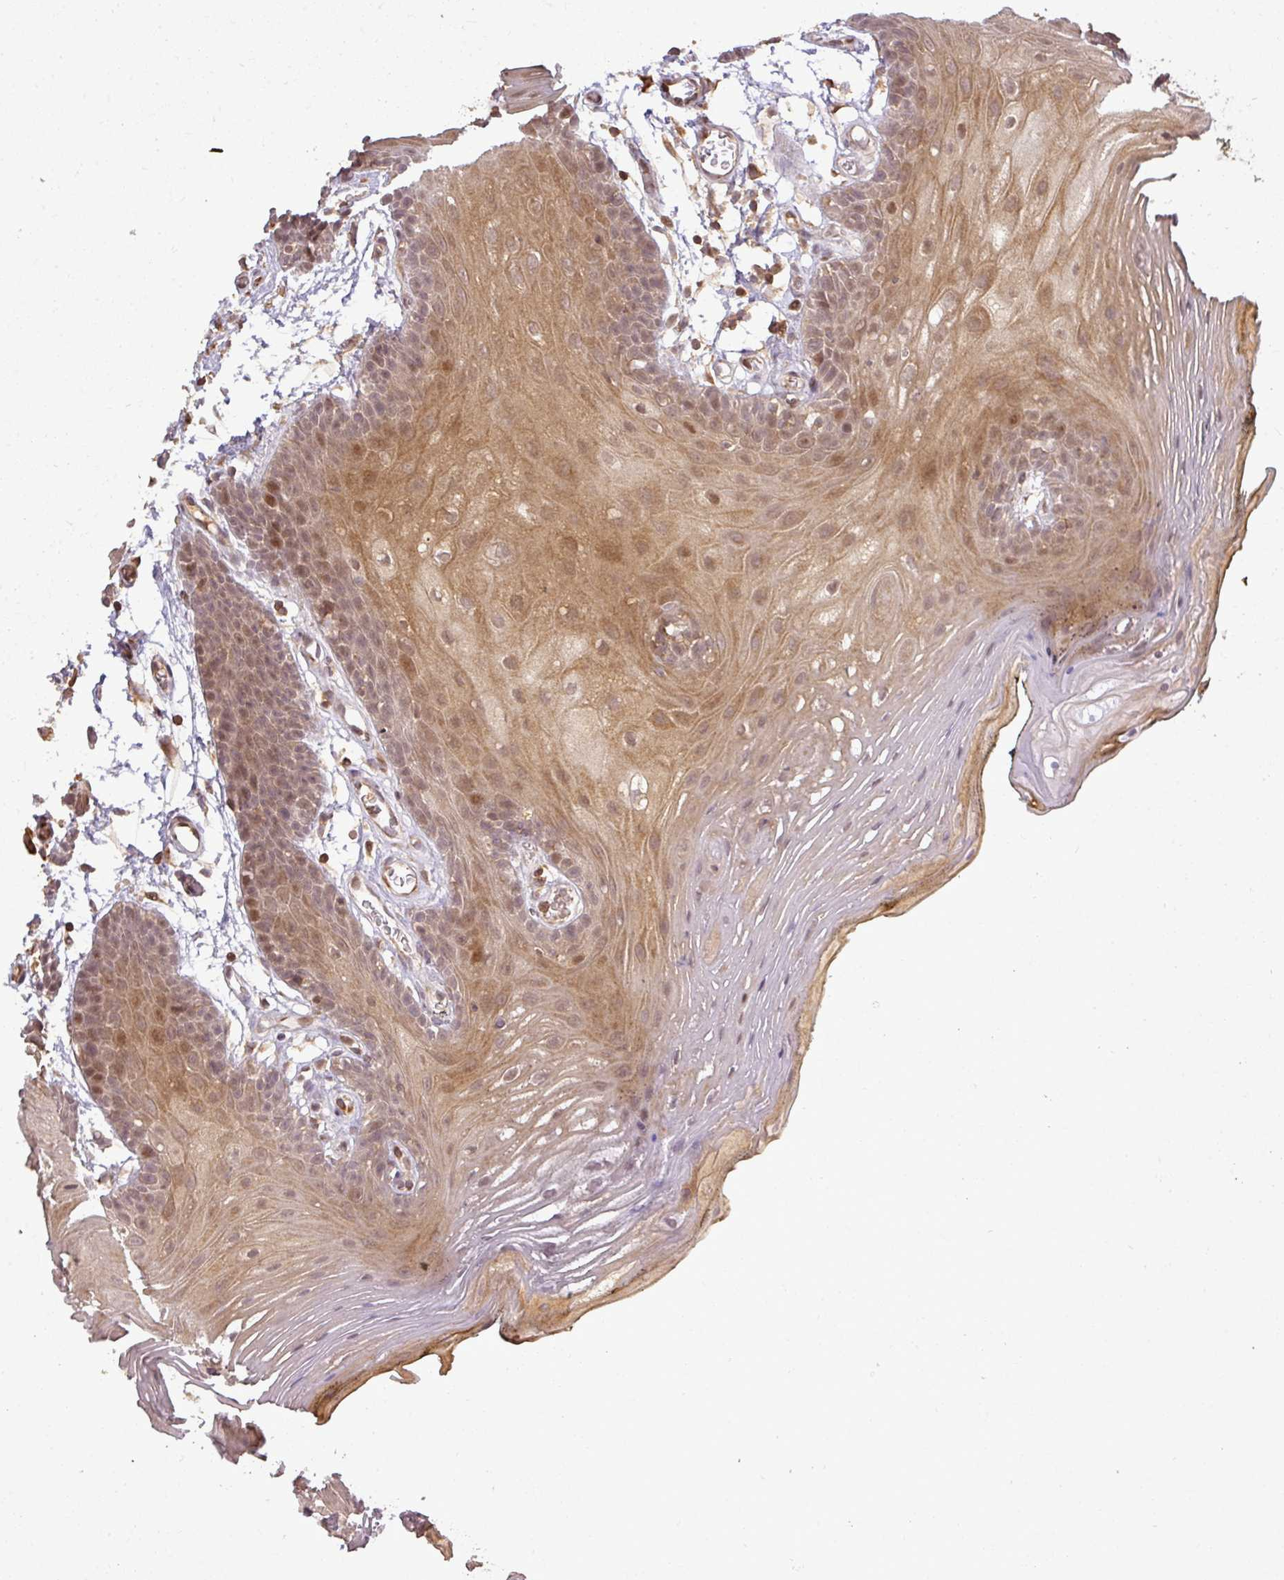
{"staining": {"intensity": "moderate", "quantity": "25%-75%", "location": "cytoplasmic/membranous,nuclear"}, "tissue": "oral mucosa", "cell_type": "Squamous epithelial cells", "image_type": "normal", "snomed": [{"axis": "morphology", "description": "Normal tissue, NOS"}, {"axis": "topography", "description": "Oral tissue"}, {"axis": "topography", "description": "Tounge, NOS"}], "caption": "A photomicrograph of human oral mucosa stained for a protein demonstrates moderate cytoplasmic/membranous,nuclear brown staining in squamous epithelial cells.", "gene": "FAIM", "patient": {"sex": "female", "age": 81}}